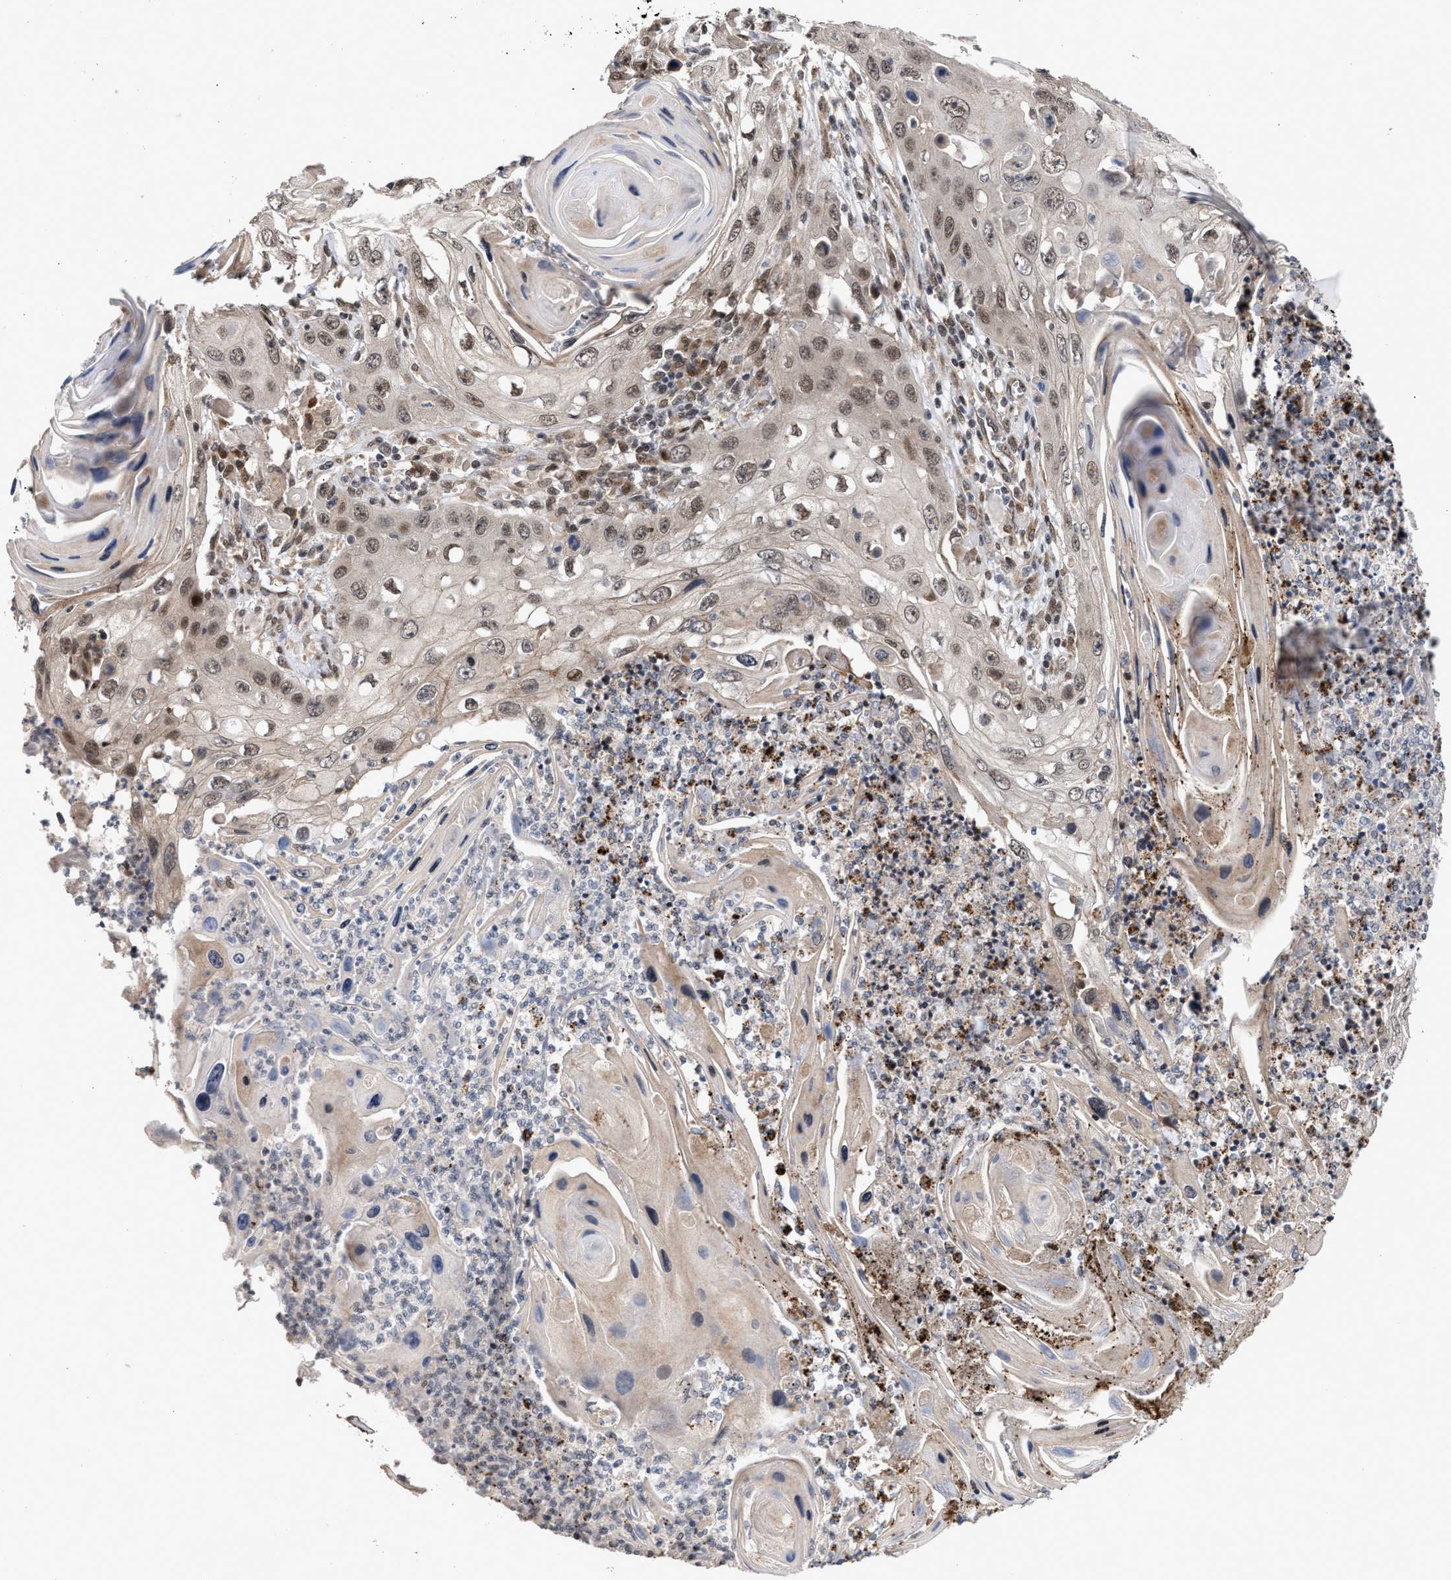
{"staining": {"intensity": "weak", "quantity": ">75%", "location": "cytoplasmic/membranous,nuclear"}, "tissue": "skin cancer", "cell_type": "Tumor cells", "image_type": "cancer", "snomed": [{"axis": "morphology", "description": "Squamous cell carcinoma, NOS"}, {"axis": "topography", "description": "Skin"}], "caption": "Human squamous cell carcinoma (skin) stained with a protein marker displays weak staining in tumor cells.", "gene": "MKNK2", "patient": {"sex": "male", "age": 55}}